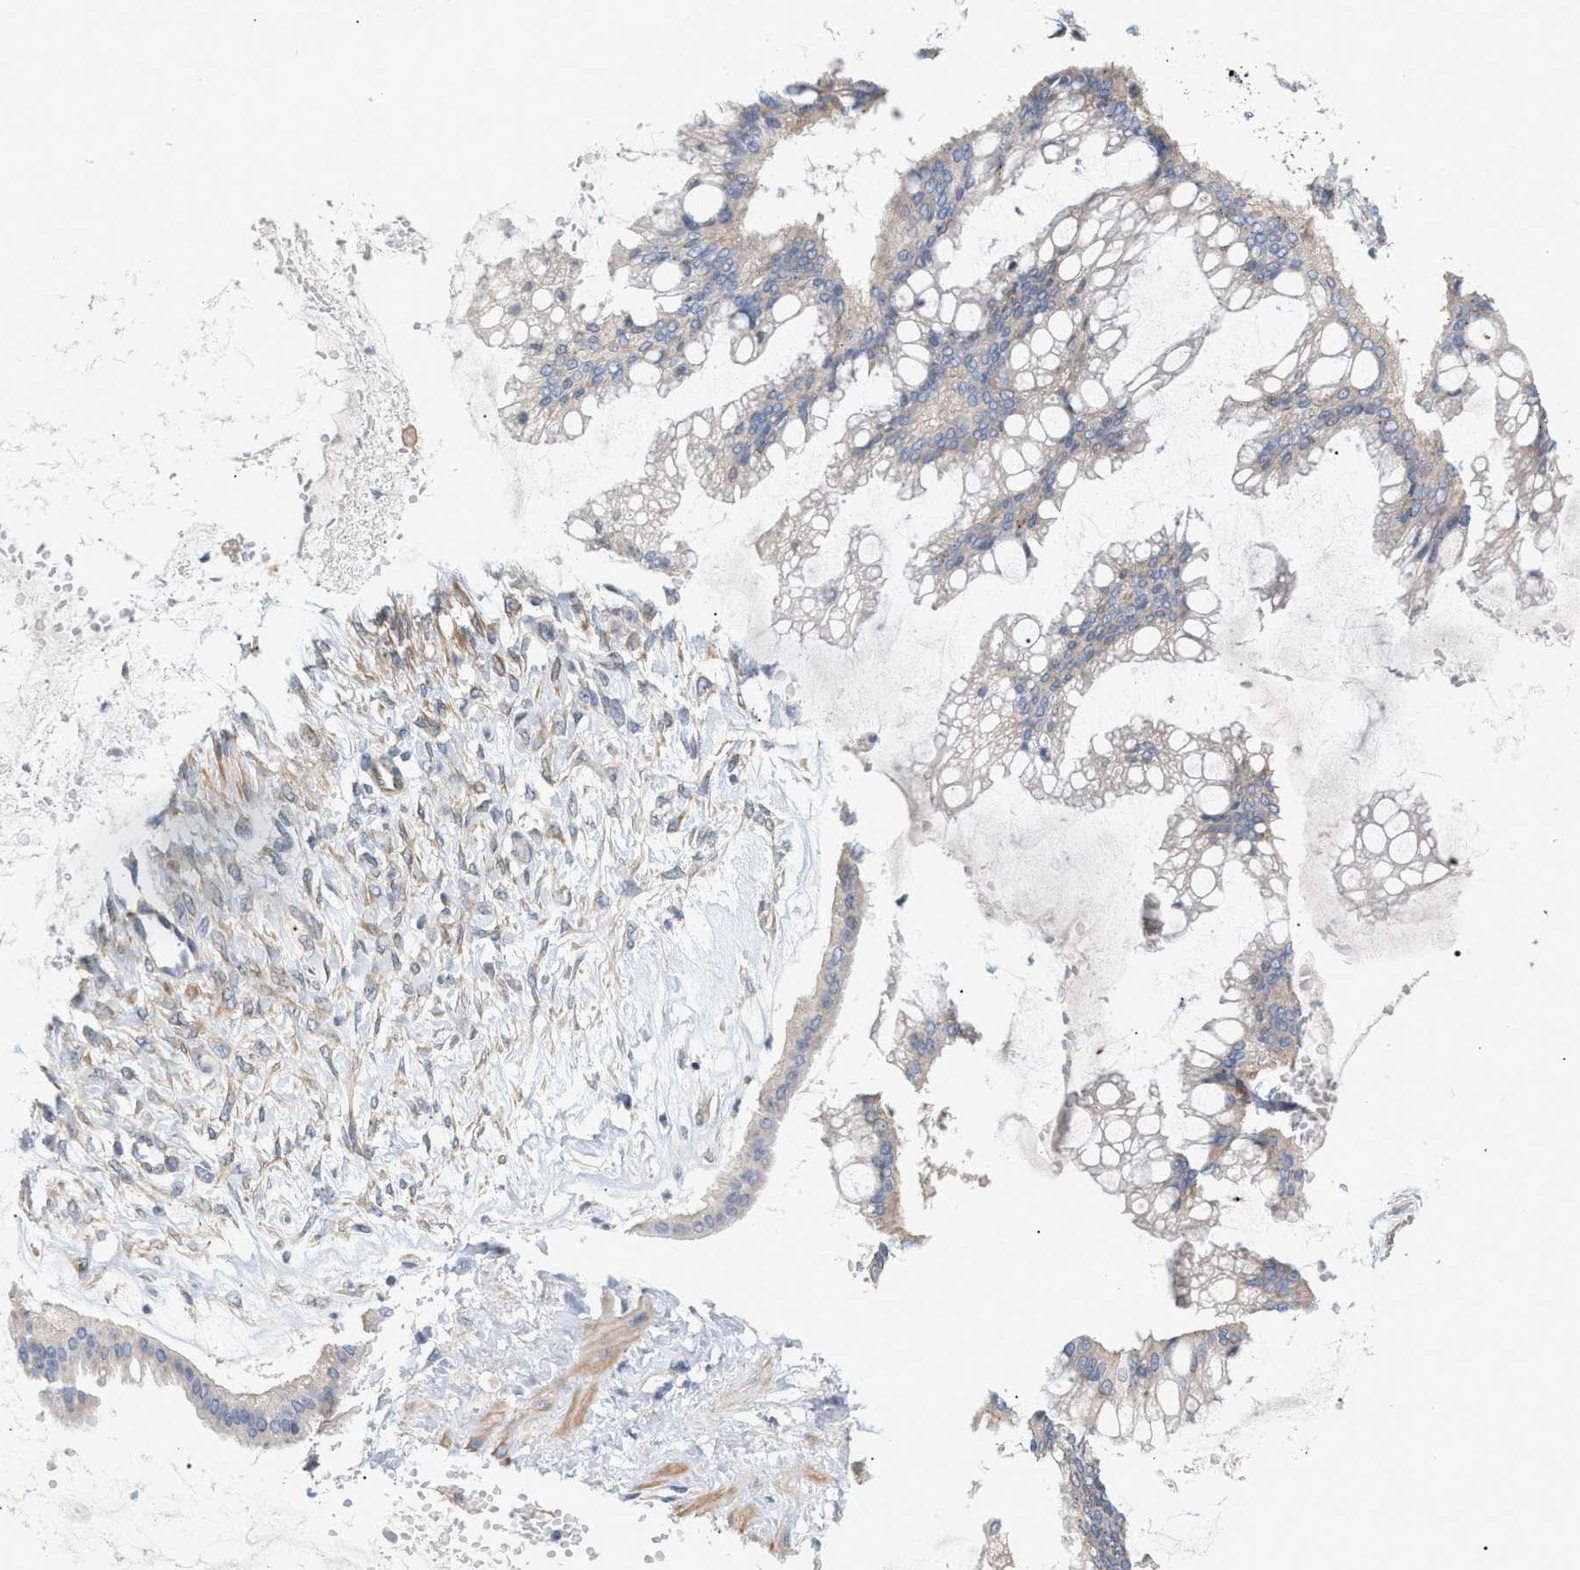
{"staining": {"intensity": "weak", "quantity": "<25%", "location": "cytoplasmic/membranous"}, "tissue": "ovarian cancer", "cell_type": "Tumor cells", "image_type": "cancer", "snomed": [{"axis": "morphology", "description": "Cystadenocarcinoma, mucinous, NOS"}, {"axis": "topography", "description": "Ovary"}], "caption": "Immunohistochemistry (IHC) image of neoplastic tissue: human ovarian mucinous cystadenocarcinoma stained with DAB (3,3'-diaminobenzidine) exhibits no significant protein staining in tumor cells. The staining was performed using DAB to visualize the protein expression in brown, while the nuclei were stained in blue with hematoxylin (Magnification: 20x).", "gene": "LRCH1", "patient": {"sex": "female", "age": 73}}